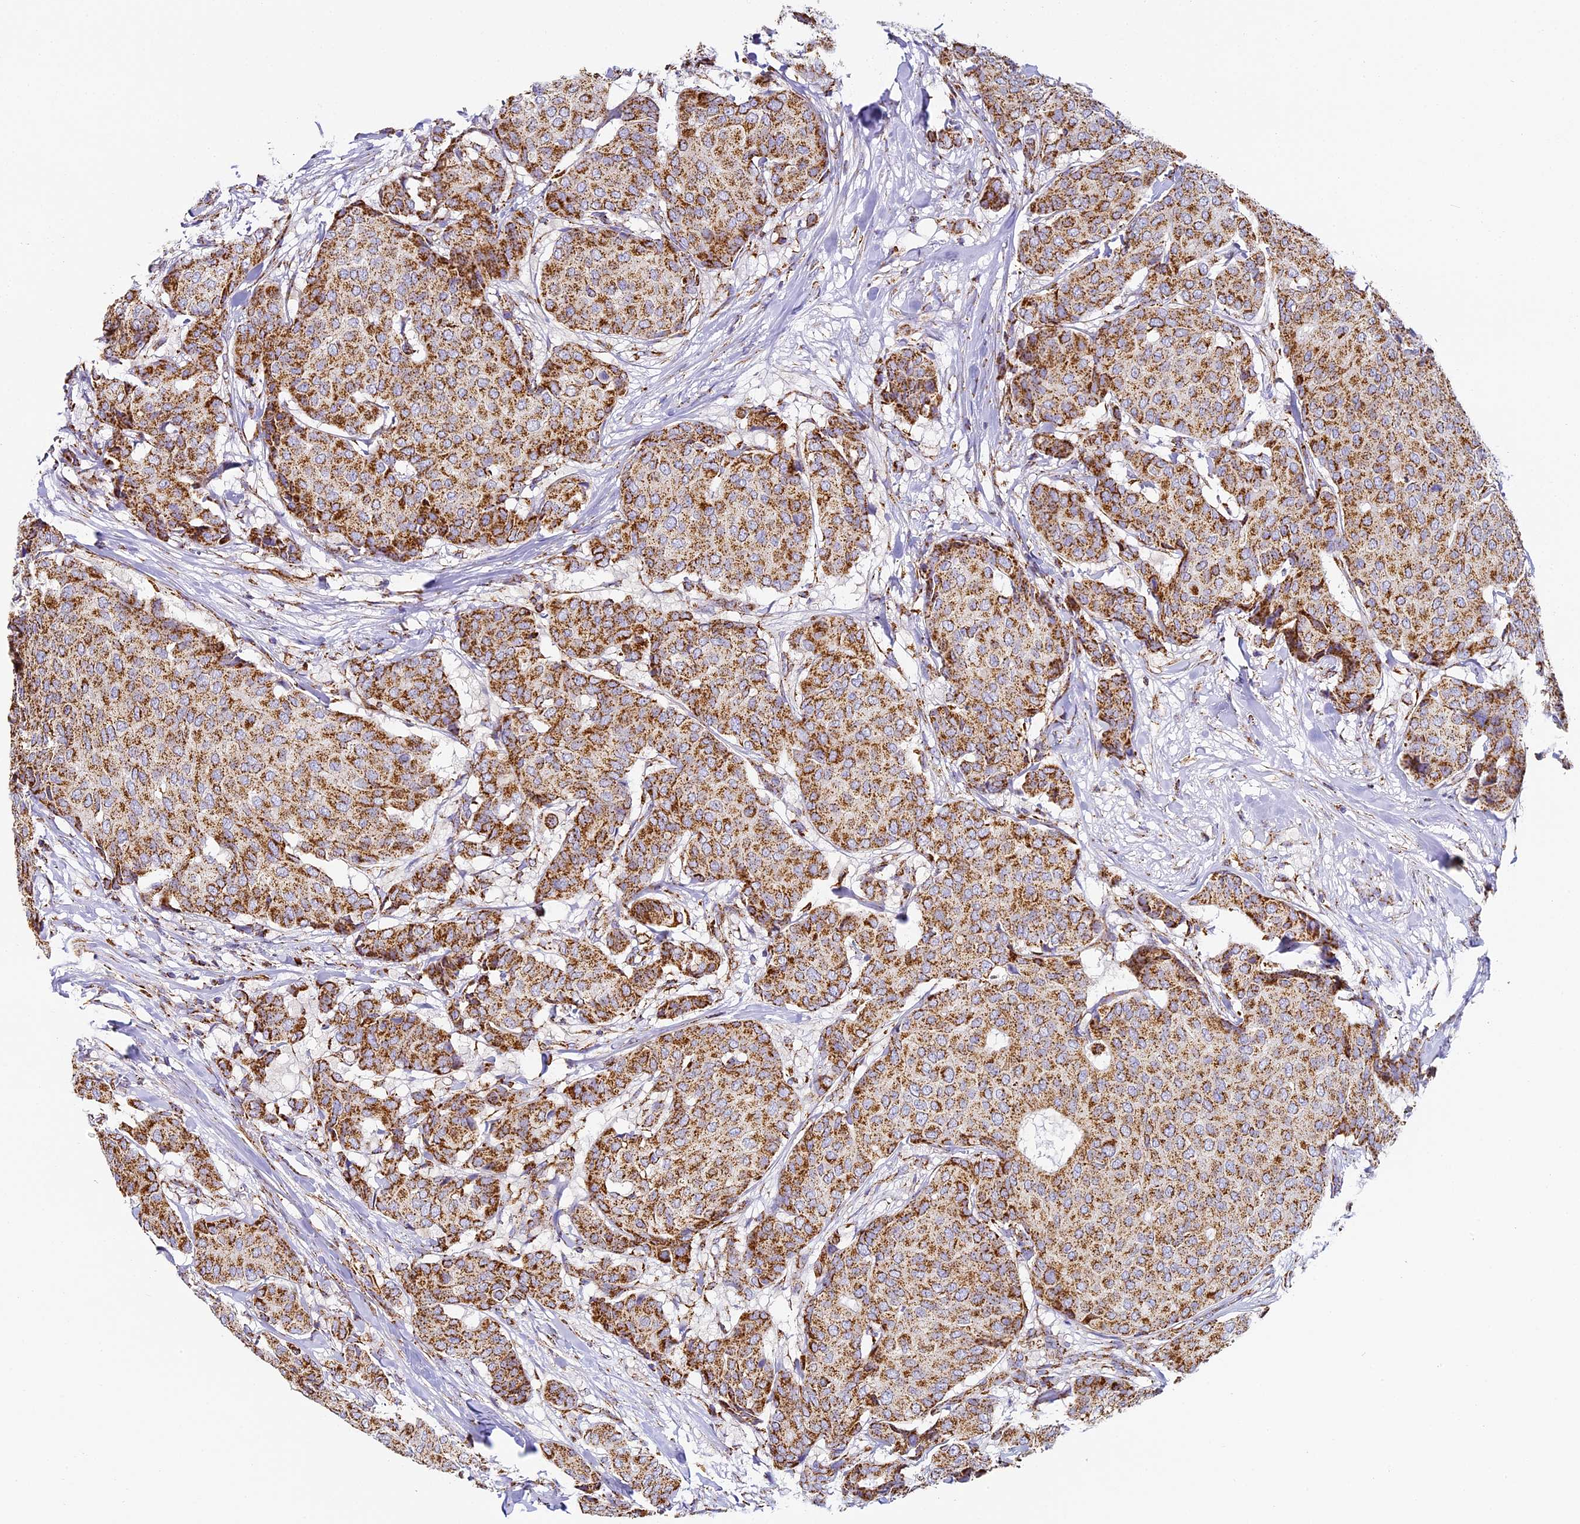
{"staining": {"intensity": "moderate", "quantity": ">75%", "location": "cytoplasmic/membranous"}, "tissue": "breast cancer", "cell_type": "Tumor cells", "image_type": "cancer", "snomed": [{"axis": "morphology", "description": "Duct carcinoma"}, {"axis": "topography", "description": "Breast"}], "caption": "Immunohistochemical staining of breast cancer displays medium levels of moderate cytoplasmic/membranous protein expression in approximately >75% of tumor cells.", "gene": "STK17A", "patient": {"sex": "female", "age": 75}}